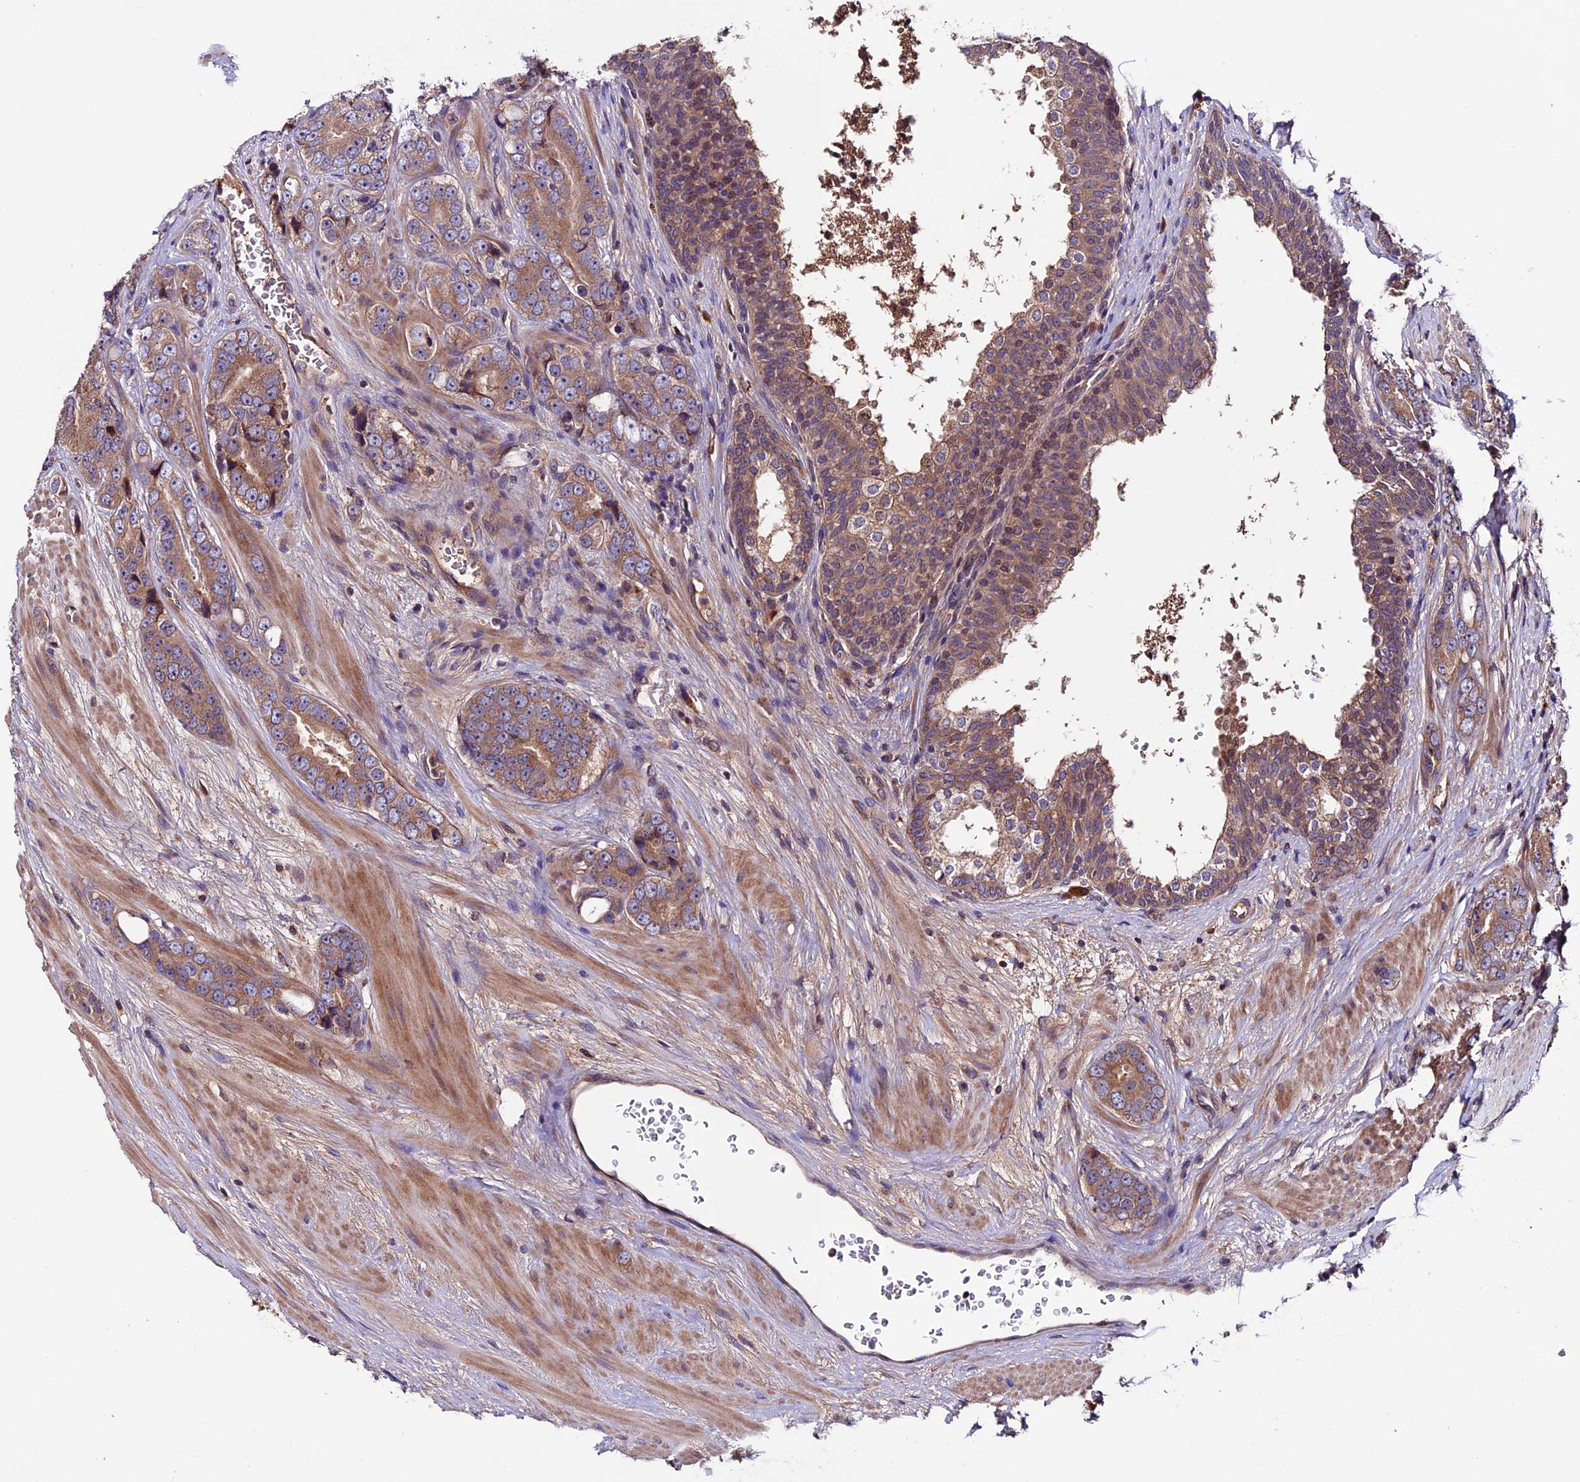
{"staining": {"intensity": "moderate", "quantity": ">75%", "location": "cytoplasmic/membranous"}, "tissue": "prostate cancer", "cell_type": "Tumor cells", "image_type": "cancer", "snomed": [{"axis": "morphology", "description": "Adenocarcinoma, High grade"}, {"axis": "topography", "description": "Prostate"}], "caption": "High-power microscopy captured an immunohistochemistry micrograph of adenocarcinoma (high-grade) (prostate), revealing moderate cytoplasmic/membranous positivity in approximately >75% of tumor cells.", "gene": "ZNF598", "patient": {"sex": "male", "age": 56}}